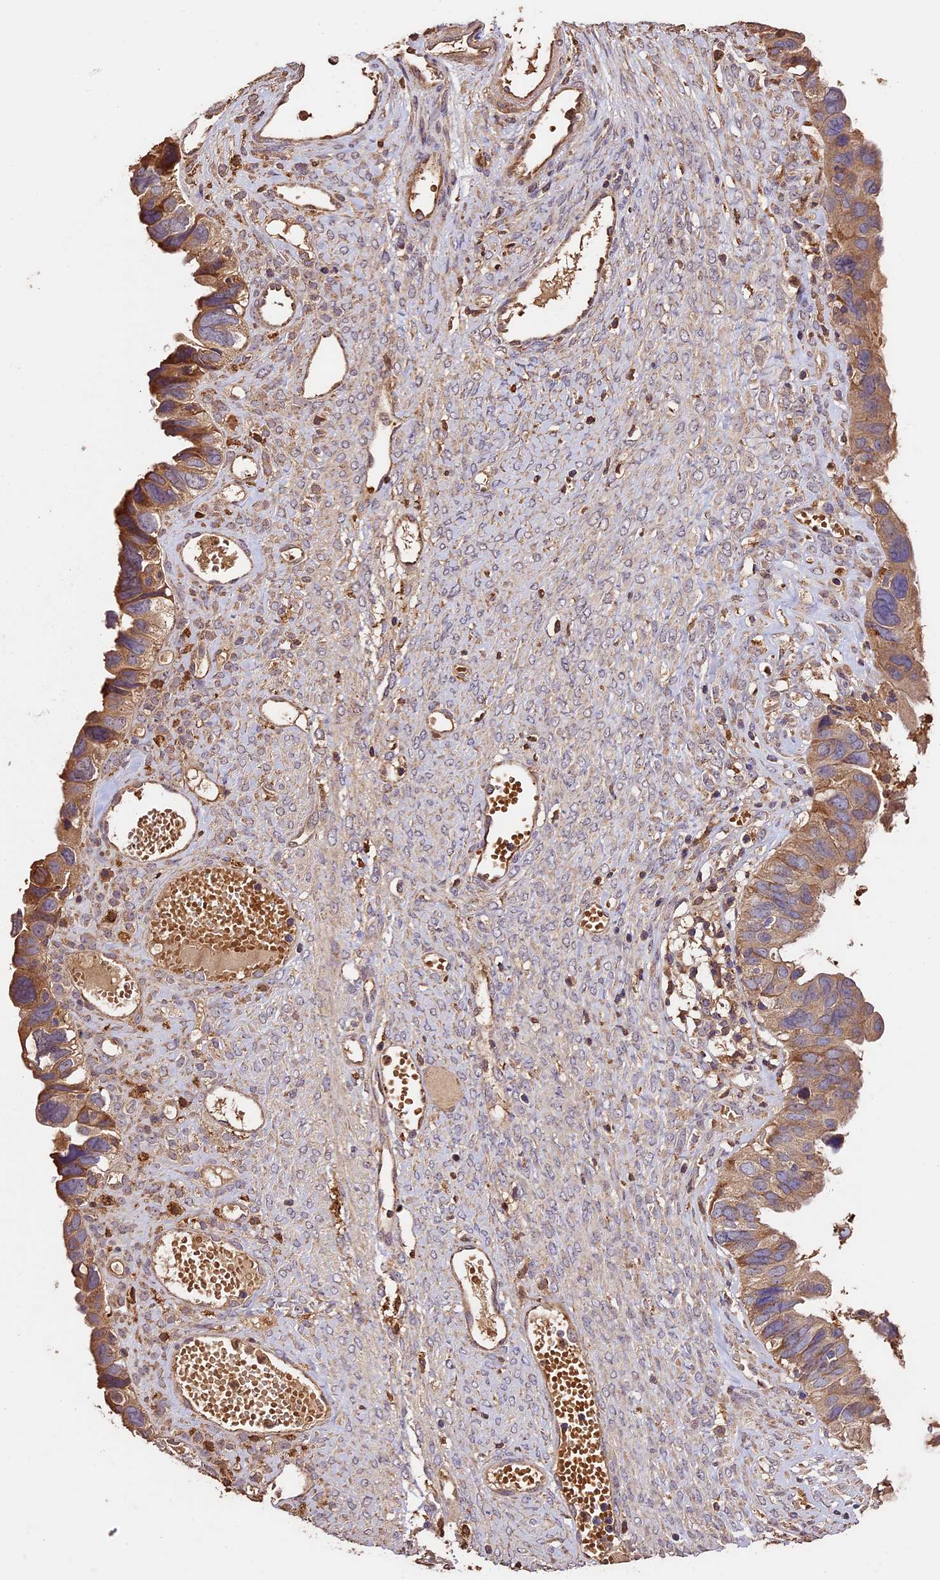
{"staining": {"intensity": "moderate", "quantity": ">75%", "location": "cytoplasmic/membranous"}, "tissue": "ovarian cancer", "cell_type": "Tumor cells", "image_type": "cancer", "snomed": [{"axis": "morphology", "description": "Cystadenocarcinoma, serous, NOS"}, {"axis": "topography", "description": "Ovary"}], "caption": "Human serous cystadenocarcinoma (ovarian) stained with a protein marker shows moderate staining in tumor cells.", "gene": "CRLF1", "patient": {"sex": "female", "age": 79}}